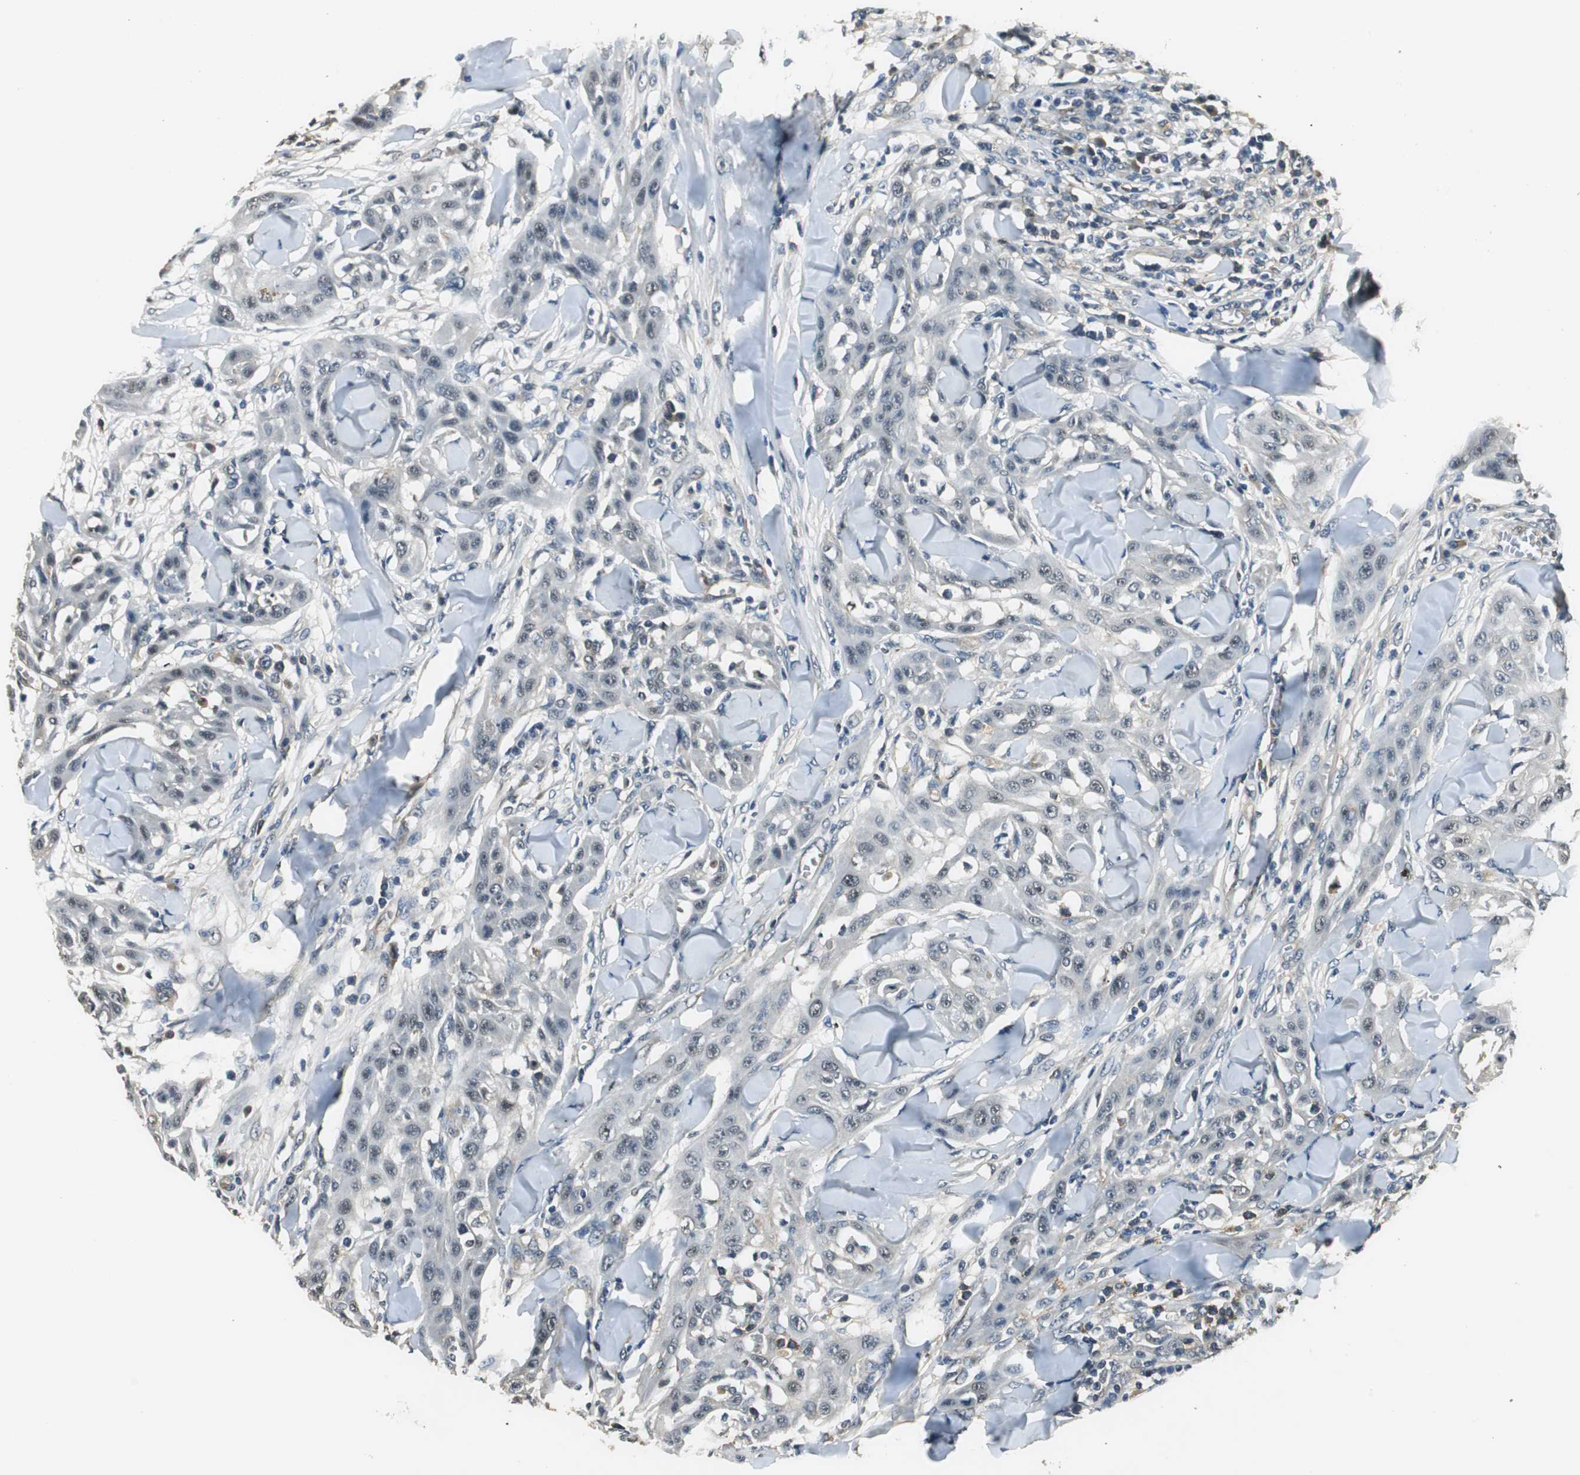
{"staining": {"intensity": "weak", "quantity": "25%-75%", "location": "nuclear"}, "tissue": "skin cancer", "cell_type": "Tumor cells", "image_type": "cancer", "snomed": [{"axis": "morphology", "description": "Squamous cell carcinoma, NOS"}, {"axis": "topography", "description": "Skin"}], "caption": "An immunohistochemistry (IHC) image of tumor tissue is shown. Protein staining in brown highlights weak nuclear positivity in skin cancer within tumor cells.", "gene": "PSMB4", "patient": {"sex": "male", "age": 24}}